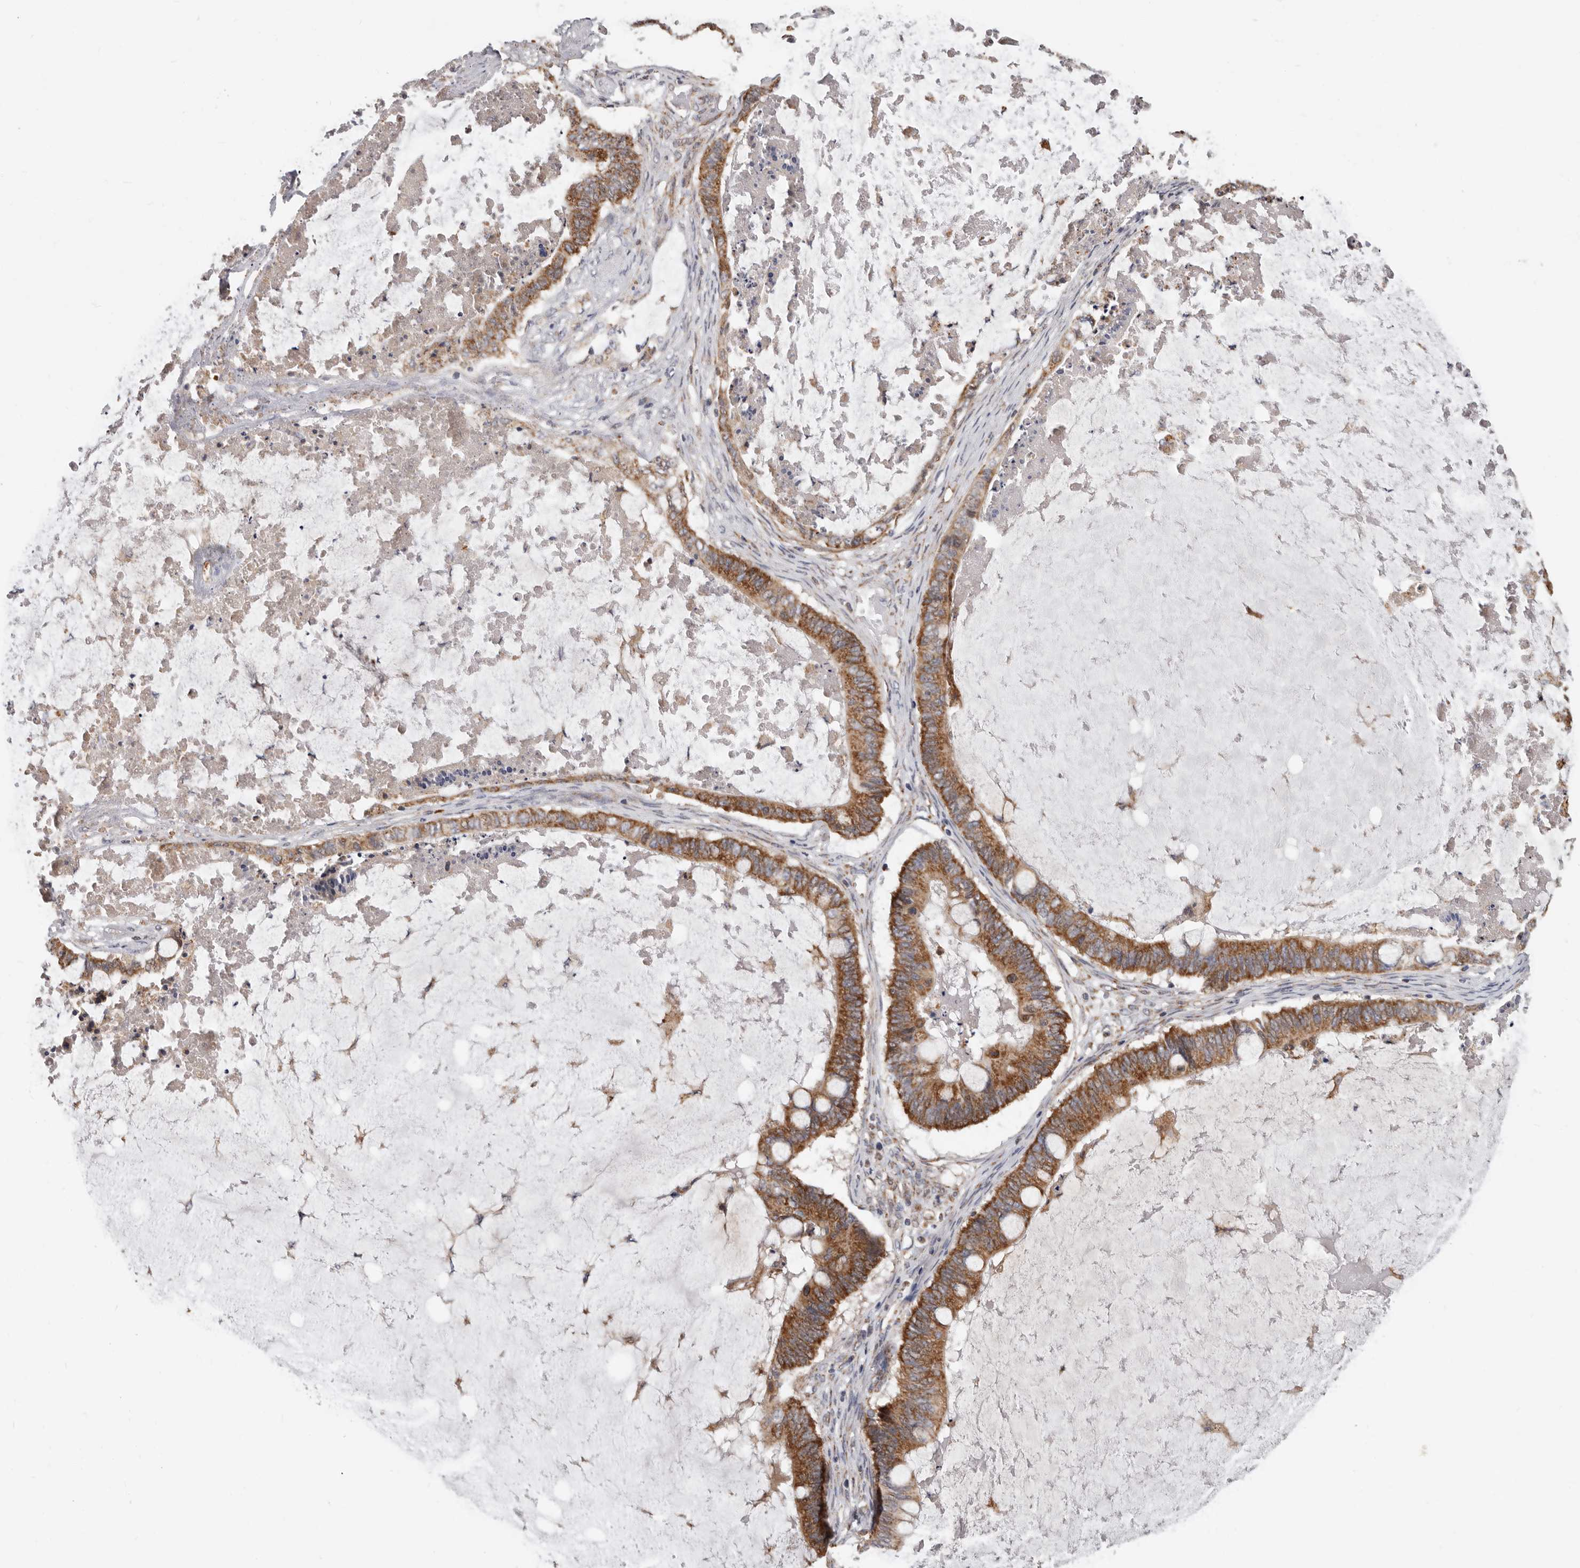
{"staining": {"intensity": "strong", "quantity": ">75%", "location": "cytoplasmic/membranous"}, "tissue": "ovarian cancer", "cell_type": "Tumor cells", "image_type": "cancer", "snomed": [{"axis": "morphology", "description": "Cystadenocarcinoma, mucinous, NOS"}, {"axis": "topography", "description": "Ovary"}], "caption": "DAB (3,3'-diaminobenzidine) immunohistochemical staining of human mucinous cystadenocarcinoma (ovarian) displays strong cytoplasmic/membranous protein expression in about >75% of tumor cells.", "gene": "MRPL18", "patient": {"sex": "female", "age": 61}}